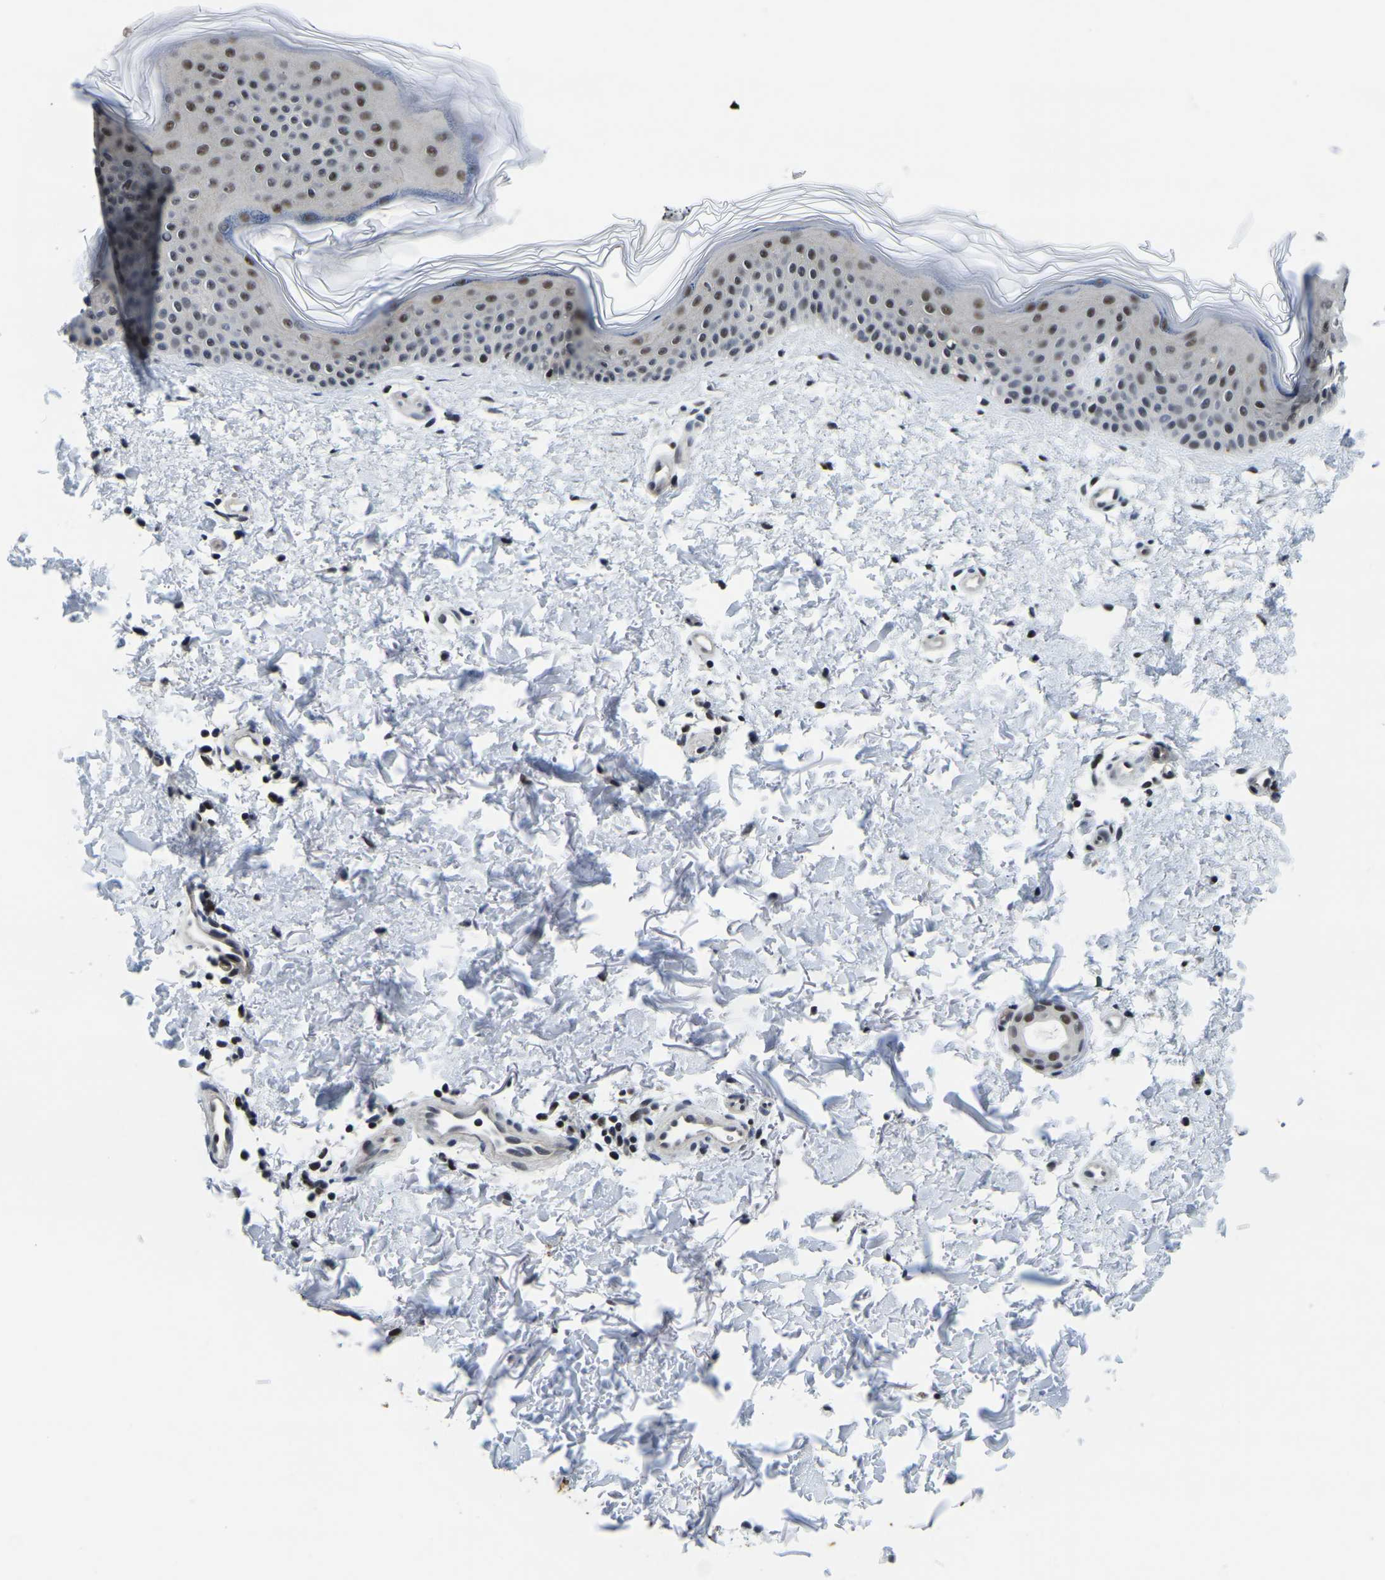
{"staining": {"intensity": "weak", "quantity": "25%-75%", "location": "nuclear"}, "tissue": "skin", "cell_type": "Fibroblasts", "image_type": "normal", "snomed": [{"axis": "morphology", "description": "Normal tissue, NOS"}, {"axis": "morphology", "description": "Malignant melanoma, NOS"}, {"axis": "topography", "description": "Skin"}], "caption": "An image of skin stained for a protein displays weak nuclear brown staining in fibroblasts. (brown staining indicates protein expression, while blue staining denotes nuclei).", "gene": "POLDIP3", "patient": {"sex": "male", "age": 83}}